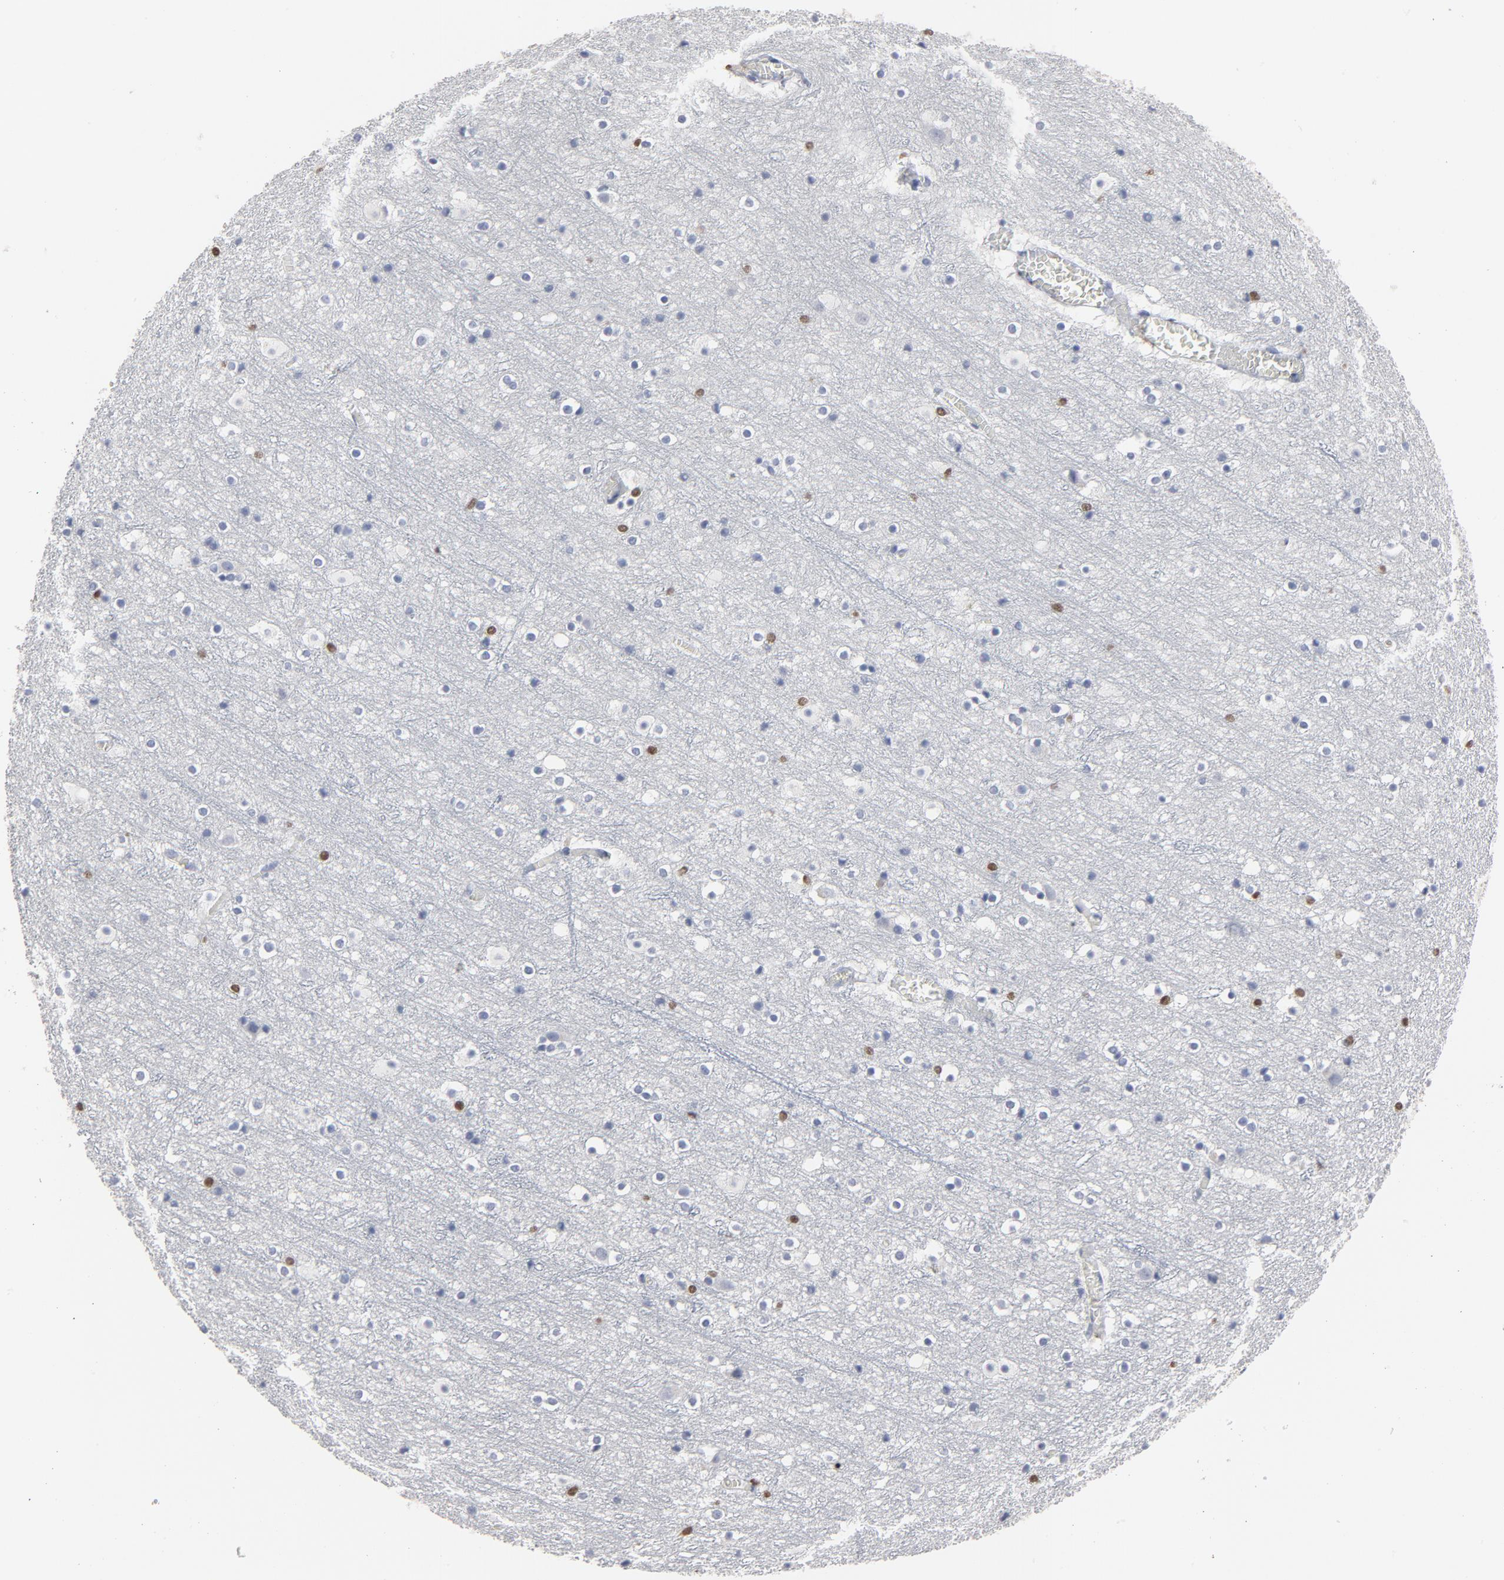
{"staining": {"intensity": "negative", "quantity": "none", "location": "none"}, "tissue": "cerebral cortex", "cell_type": "Endothelial cells", "image_type": "normal", "snomed": [{"axis": "morphology", "description": "Normal tissue, NOS"}, {"axis": "topography", "description": "Cerebral cortex"}], "caption": "Immunohistochemistry of benign human cerebral cortex displays no expression in endothelial cells. Brightfield microscopy of IHC stained with DAB (brown) and hematoxylin (blue), captured at high magnification.", "gene": "SPI1", "patient": {"sex": "male", "age": 45}}